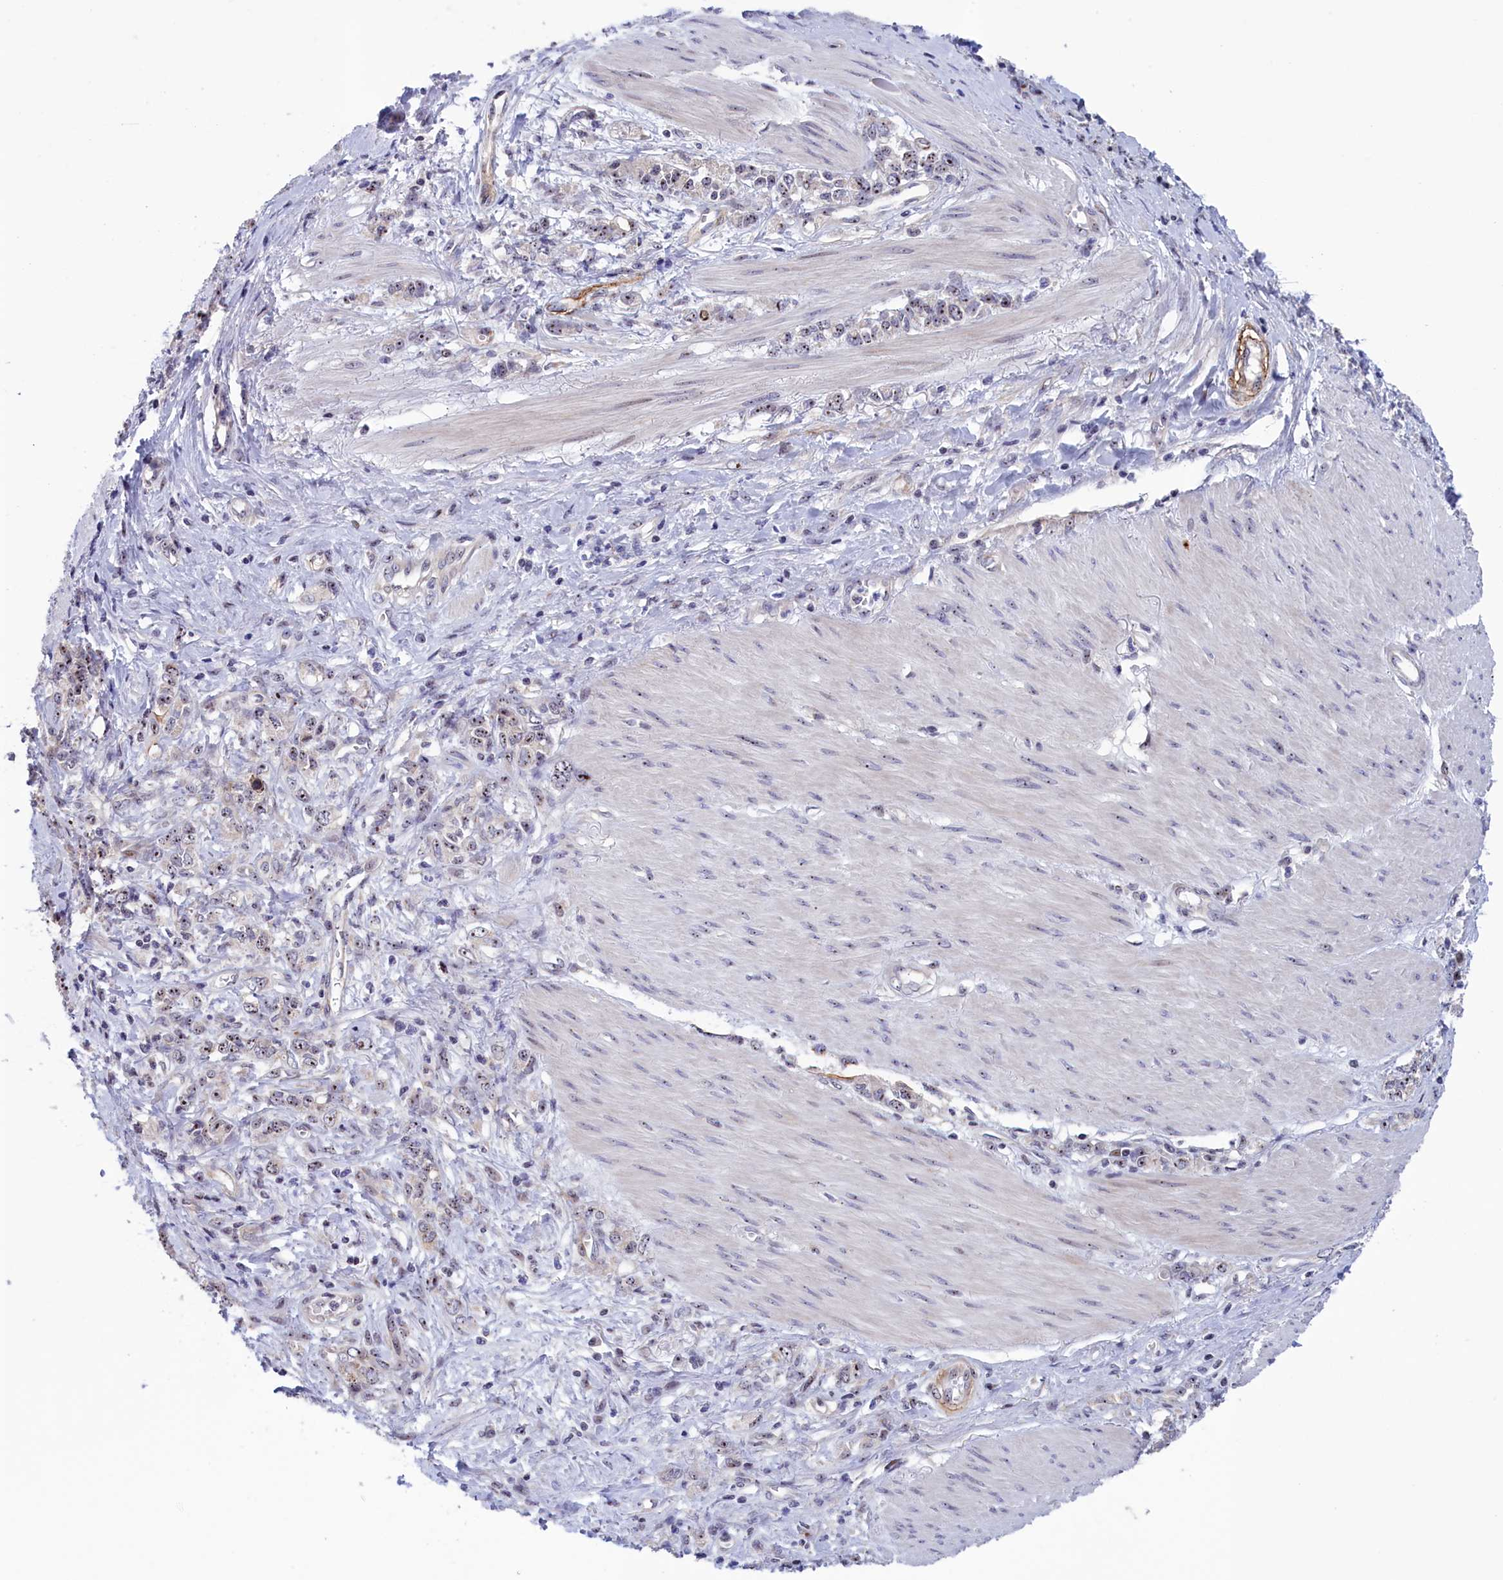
{"staining": {"intensity": "weak", "quantity": "25%-75%", "location": "nuclear"}, "tissue": "stomach cancer", "cell_type": "Tumor cells", "image_type": "cancer", "snomed": [{"axis": "morphology", "description": "Adenocarcinoma, NOS"}, {"axis": "topography", "description": "Stomach"}], "caption": "This is an image of immunohistochemistry (IHC) staining of adenocarcinoma (stomach), which shows weak positivity in the nuclear of tumor cells.", "gene": "PPAN", "patient": {"sex": "female", "age": 76}}